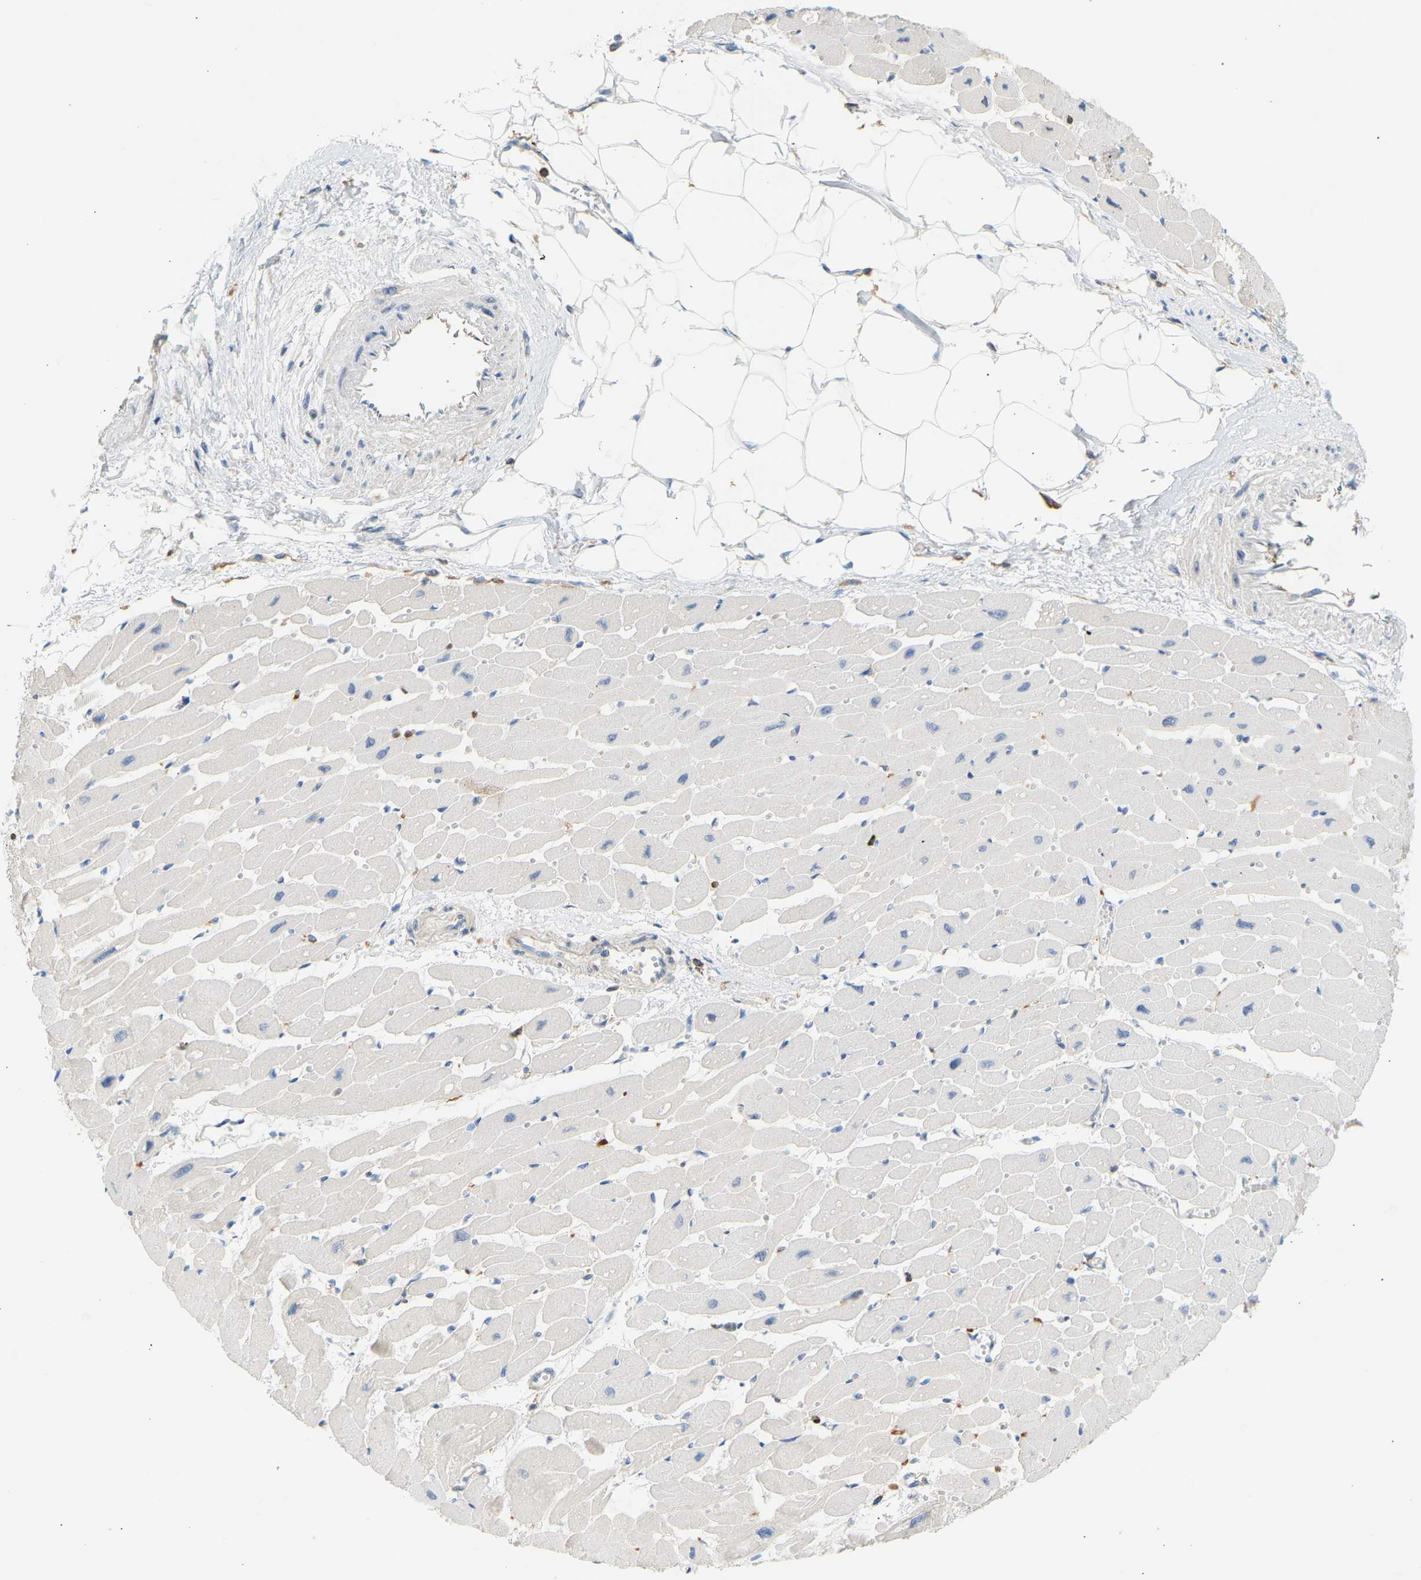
{"staining": {"intensity": "negative", "quantity": "none", "location": "none"}, "tissue": "heart muscle", "cell_type": "Cardiomyocytes", "image_type": "normal", "snomed": [{"axis": "morphology", "description": "Normal tissue, NOS"}, {"axis": "topography", "description": "Heart"}], "caption": "DAB (3,3'-diaminobenzidine) immunohistochemical staining of benign heart muscle shows no significant positivity in cardiomyocytes.", "gene": "FNBP1", "patient": {"sex": "female", "age": 54}}